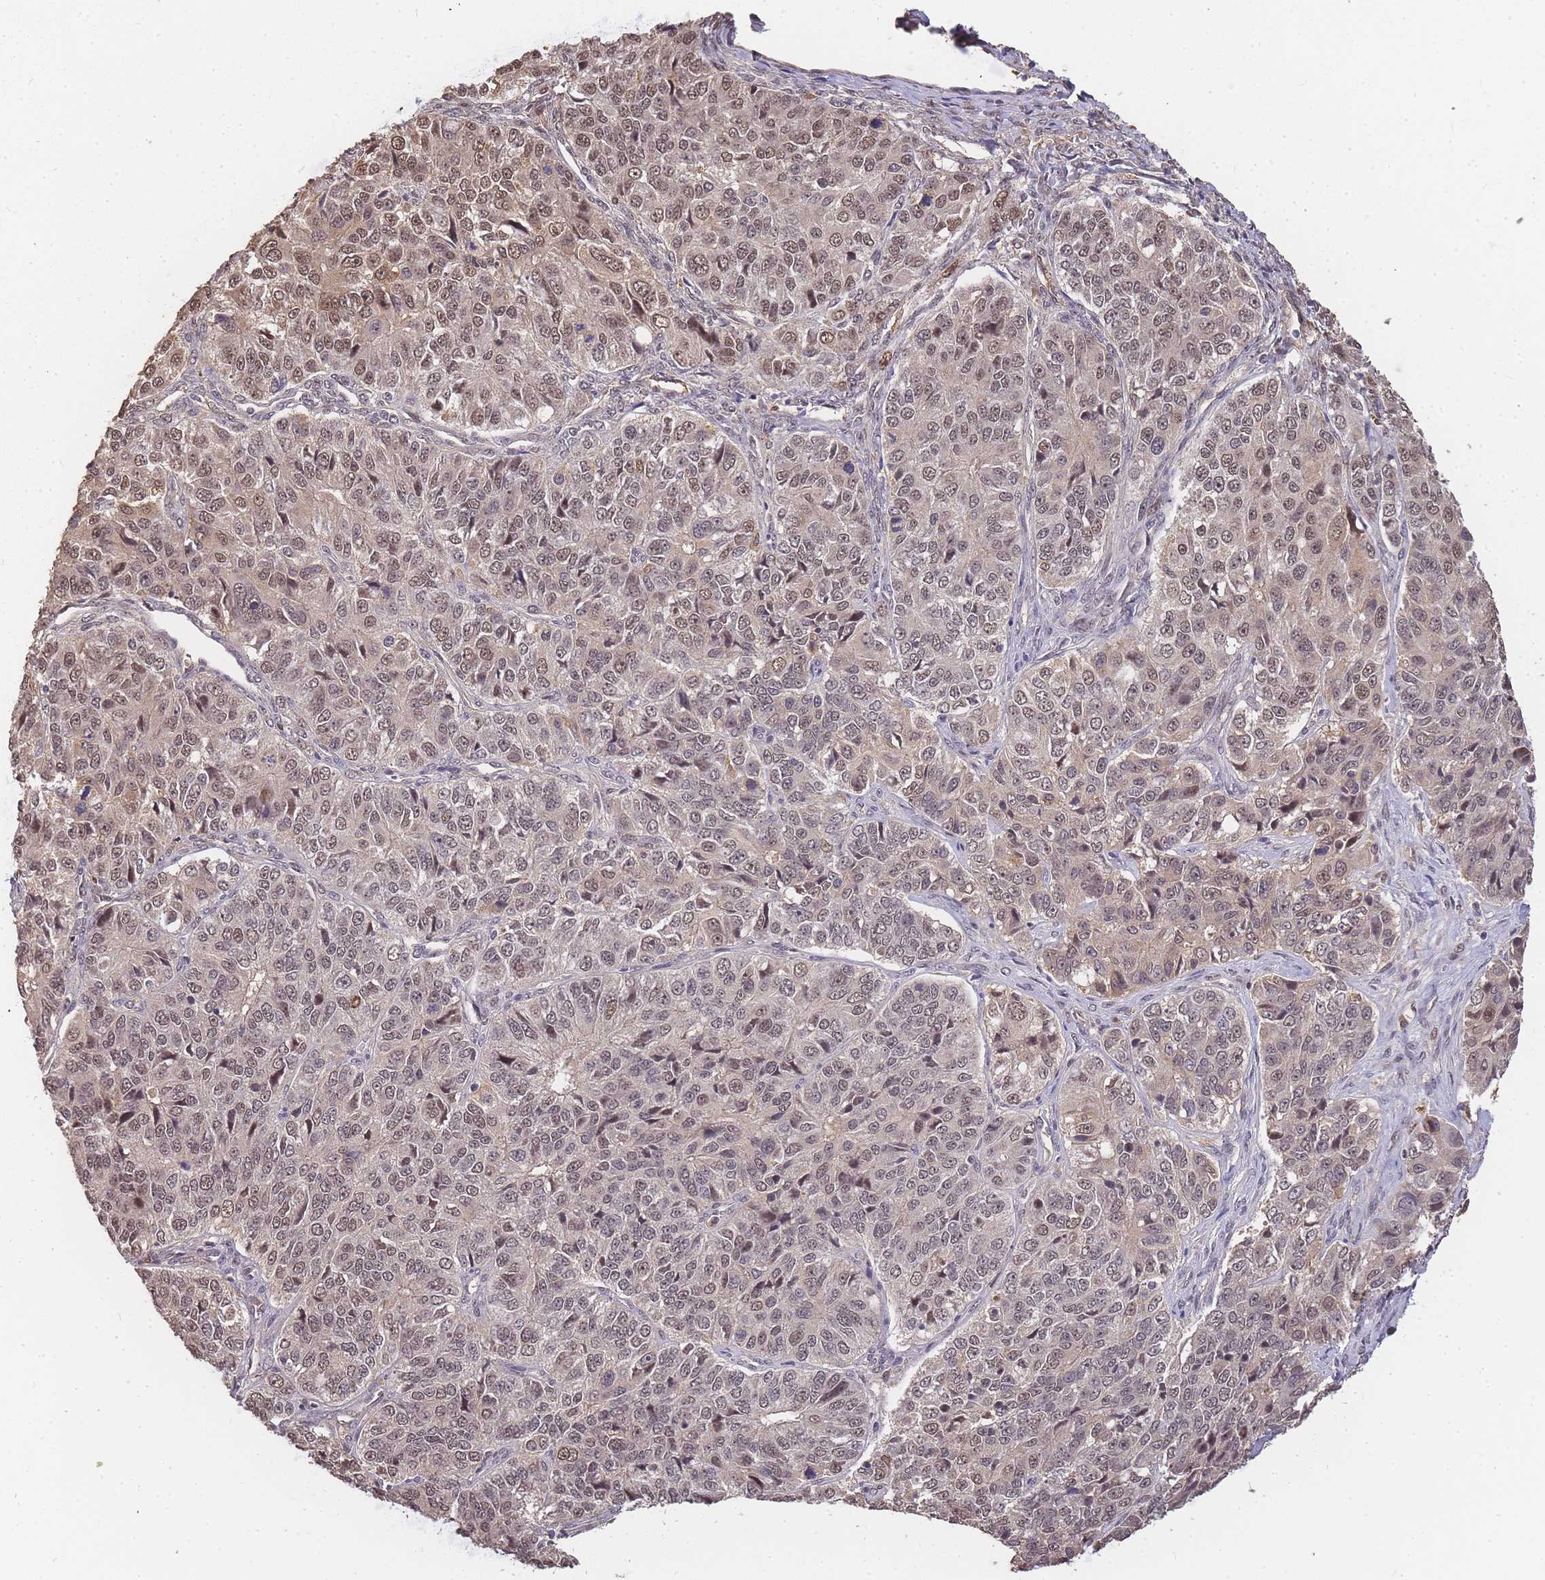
{"staining": {"intensity": "moderate", "quantity": ">75%", "location": "nuclear"}, "tissue": "ovarian cancer", "cell_type": "Tumor cells", "image_type": "cancer", "snomed": [{"axis": "morphology", "description": "Carcinoma, endometroid"}, {"axis": "topography", "description": "Ovary"}], "caption": "Endometroid carcinoma (ovarian) stained for a protein (brown) shows moderate nuclear positive staining in about >75% of tumor cells.", "gene": "CDKN2AIPNL", "patient": {"sex": "female", "age": 51}}